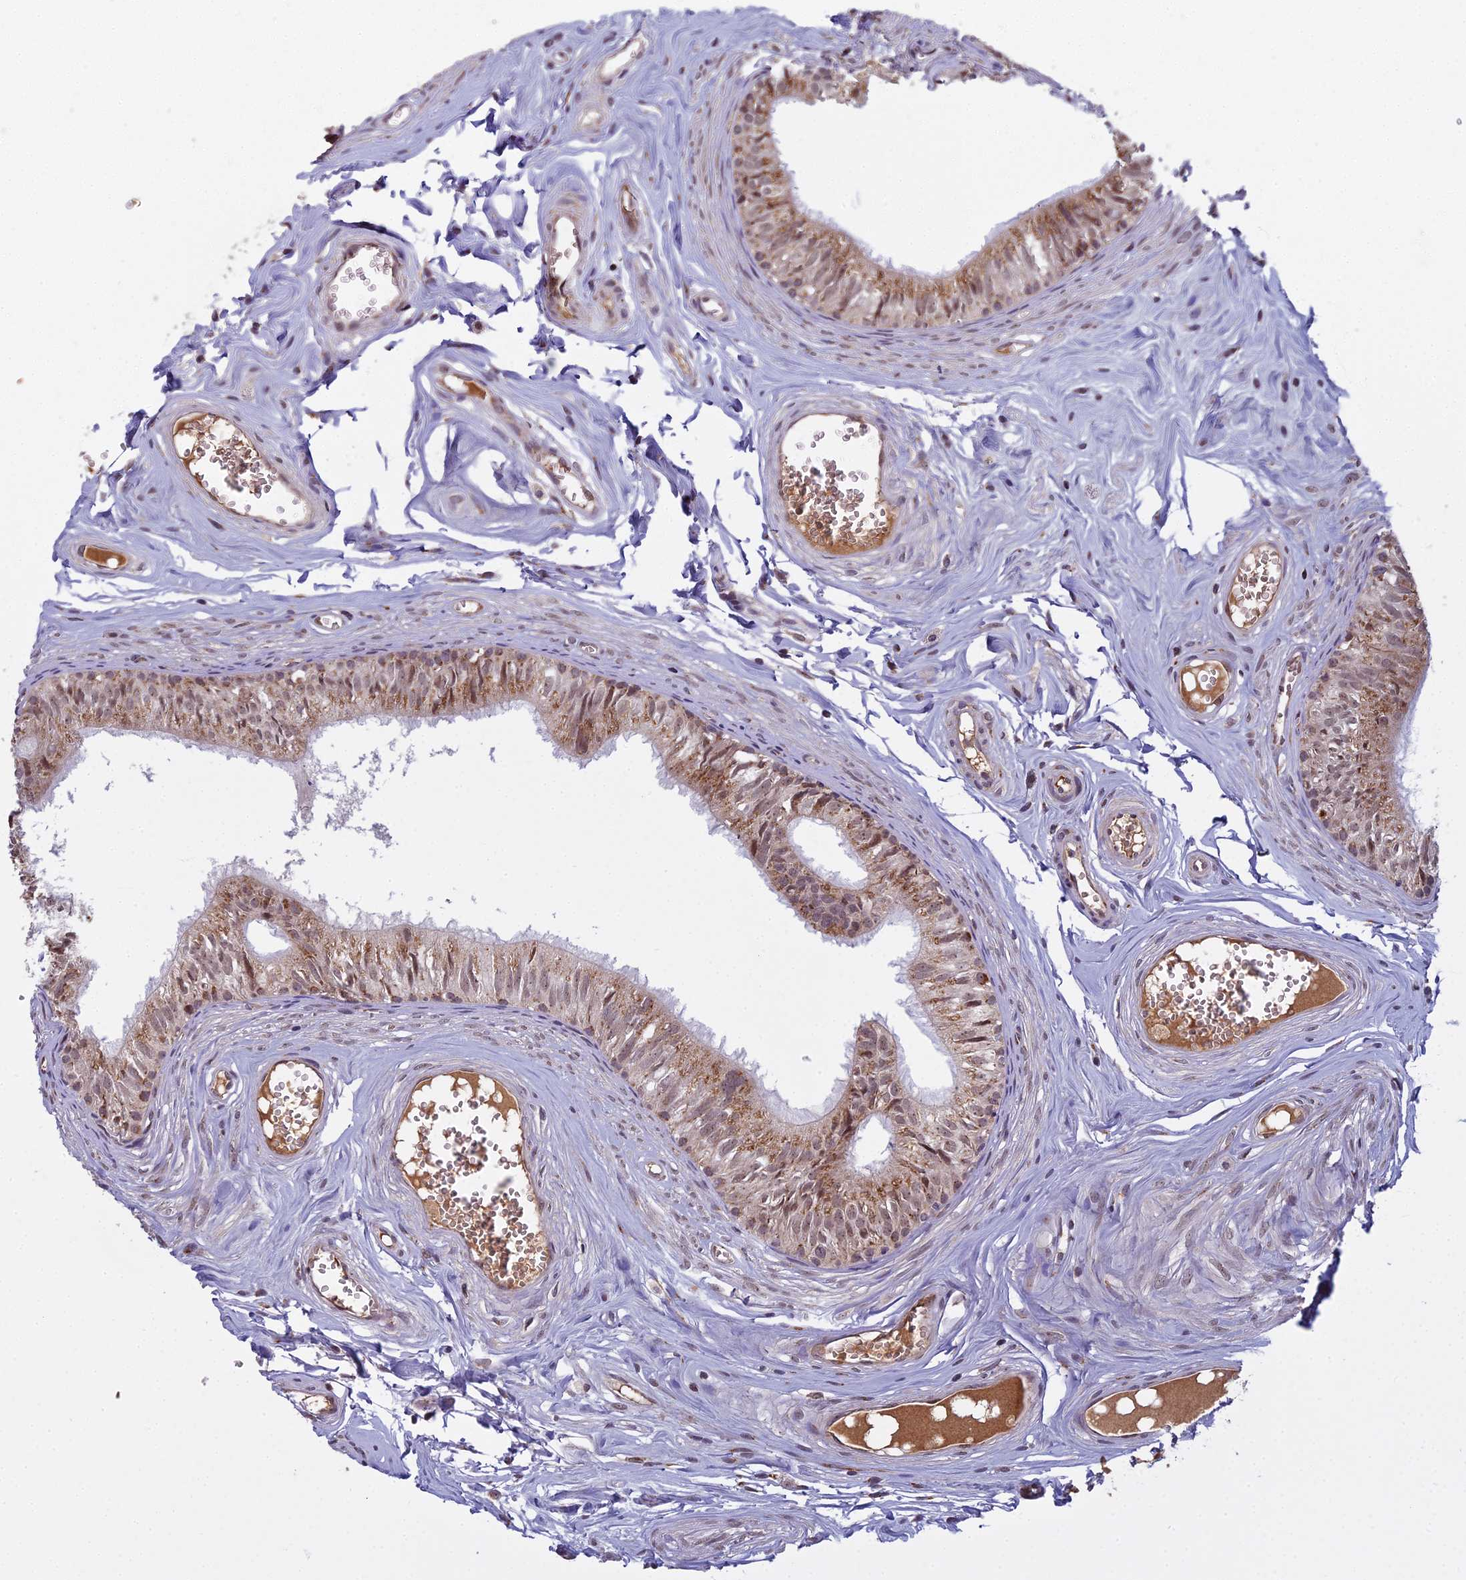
{"staining": {"intensity": "moderate", "quantity": ">75%", "location": "cytoplasmic/membranous"}, "tissue": "epididymis", "cell_type": "Glandular cells", "image_type": "normal", "snomed": [{"axis": "morphology", "description": "Normal tissue, NOS"}, {"axis": "topography", "description": "Epididymis"}], "caption": "Immunohistochemical staining of normal epididymis shows >75% levels of moderate cytoplasmic/membranous protein staining in approximately >75% of glandular cells. (DAB IHC with brightfield microscopy, high magnification).", "gene": "MEOX1", "patient": {"sex": "male", "age": 36}}